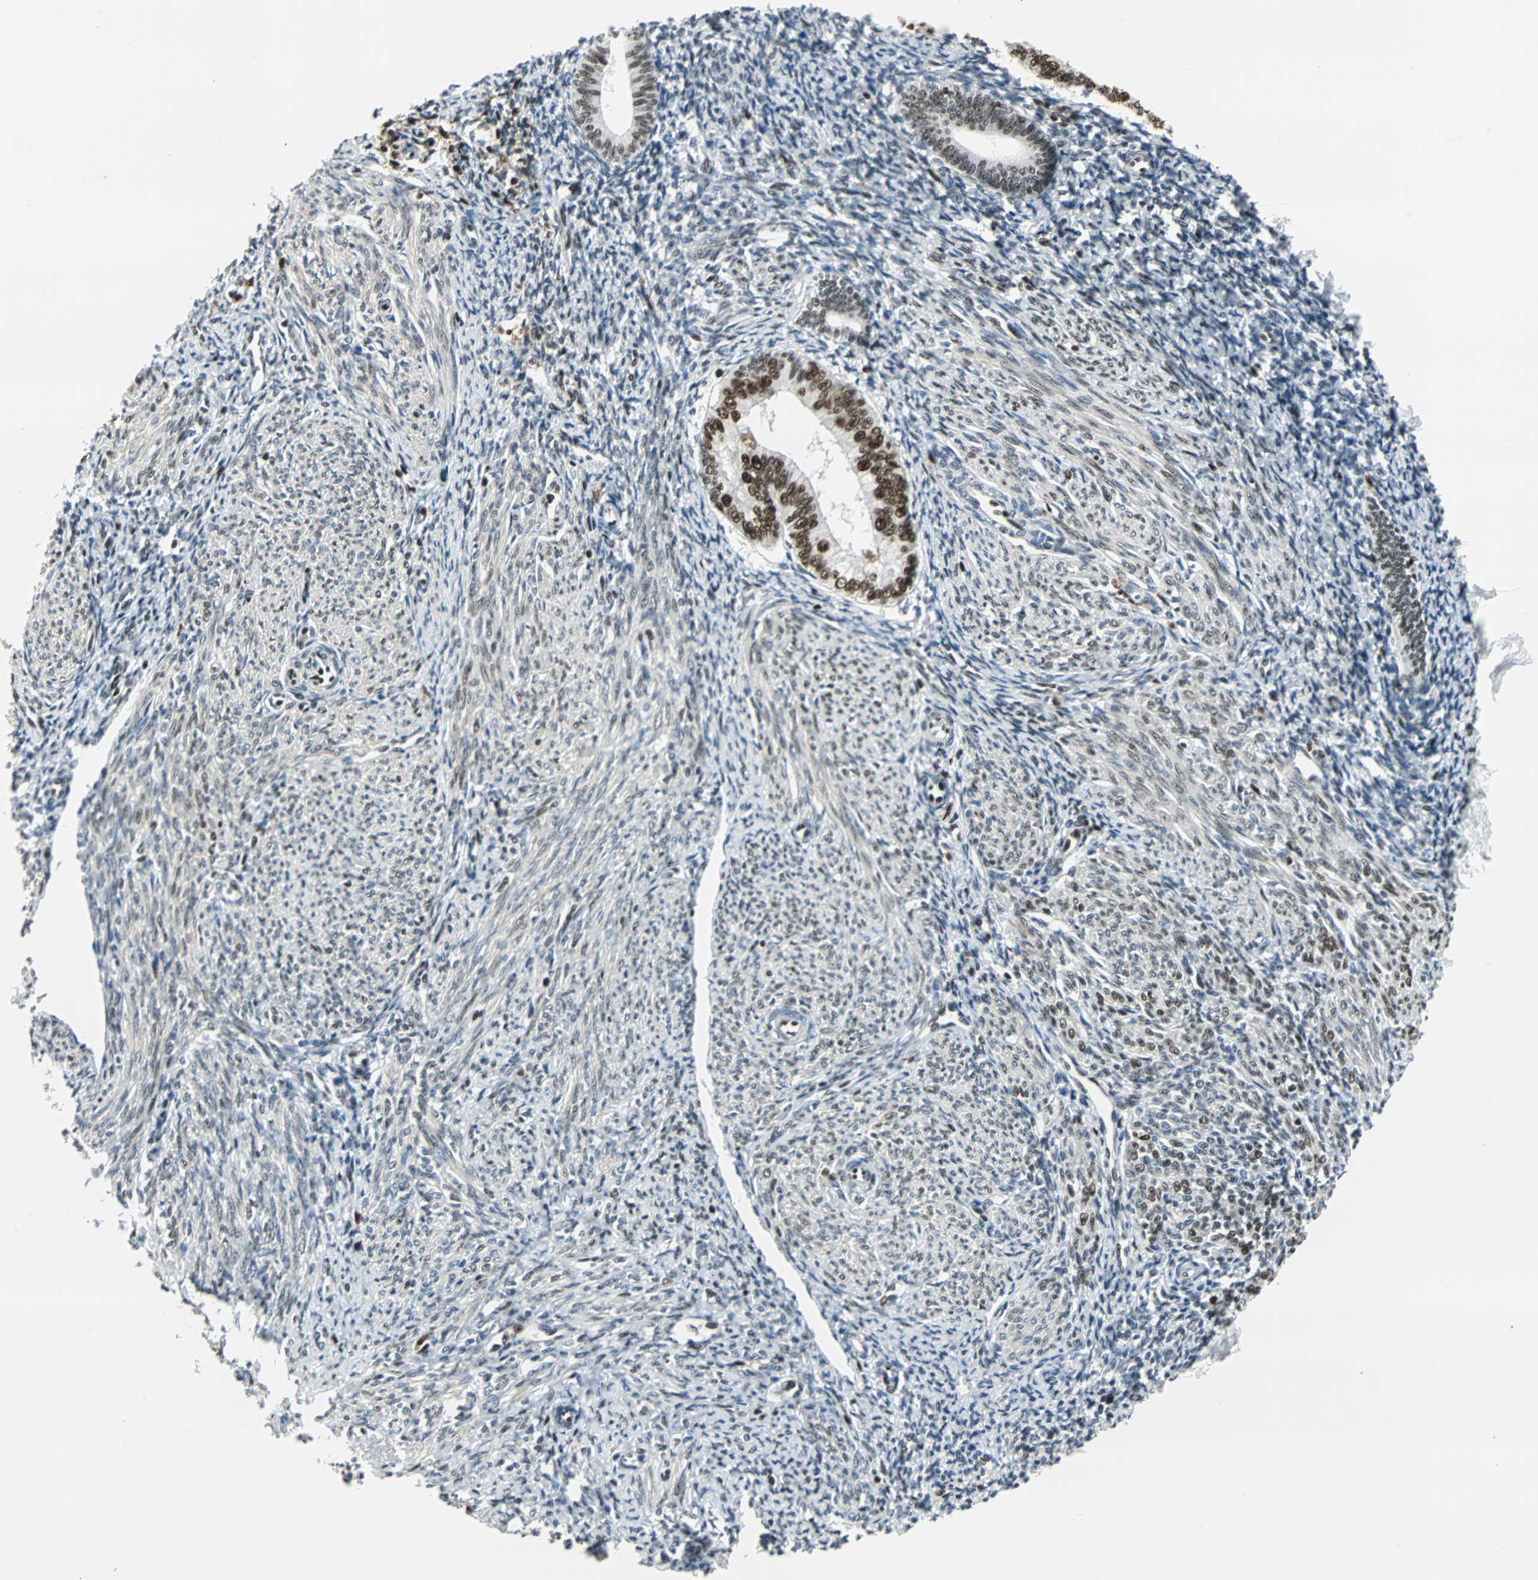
{"staining": {"intensity": "strong", "quantity": ">75%", "location": "nuclear"}, "tissue": "endometrium", "cell_type": "Cells in endometrial stroma", "image_type": "normal", "snomed": [{"axis": "morphology", "description": "Normal tissue, NOS"}, {"axis": "topography", "description": "Endometrium"}], "caption": "A micrograph of endometrium stained for a protein demonstrates strong nuclear brown staining in cells in endometrial stroma. The staining was performed using DAB (3,3'-diaminobenzidine) to visualize the protein expression in brown, while the nuclei were stained in blue with hematoxylin (Magnification: 20x).", "gene": "XRCC4", "patient": {"sex": "female", "age": 57}}